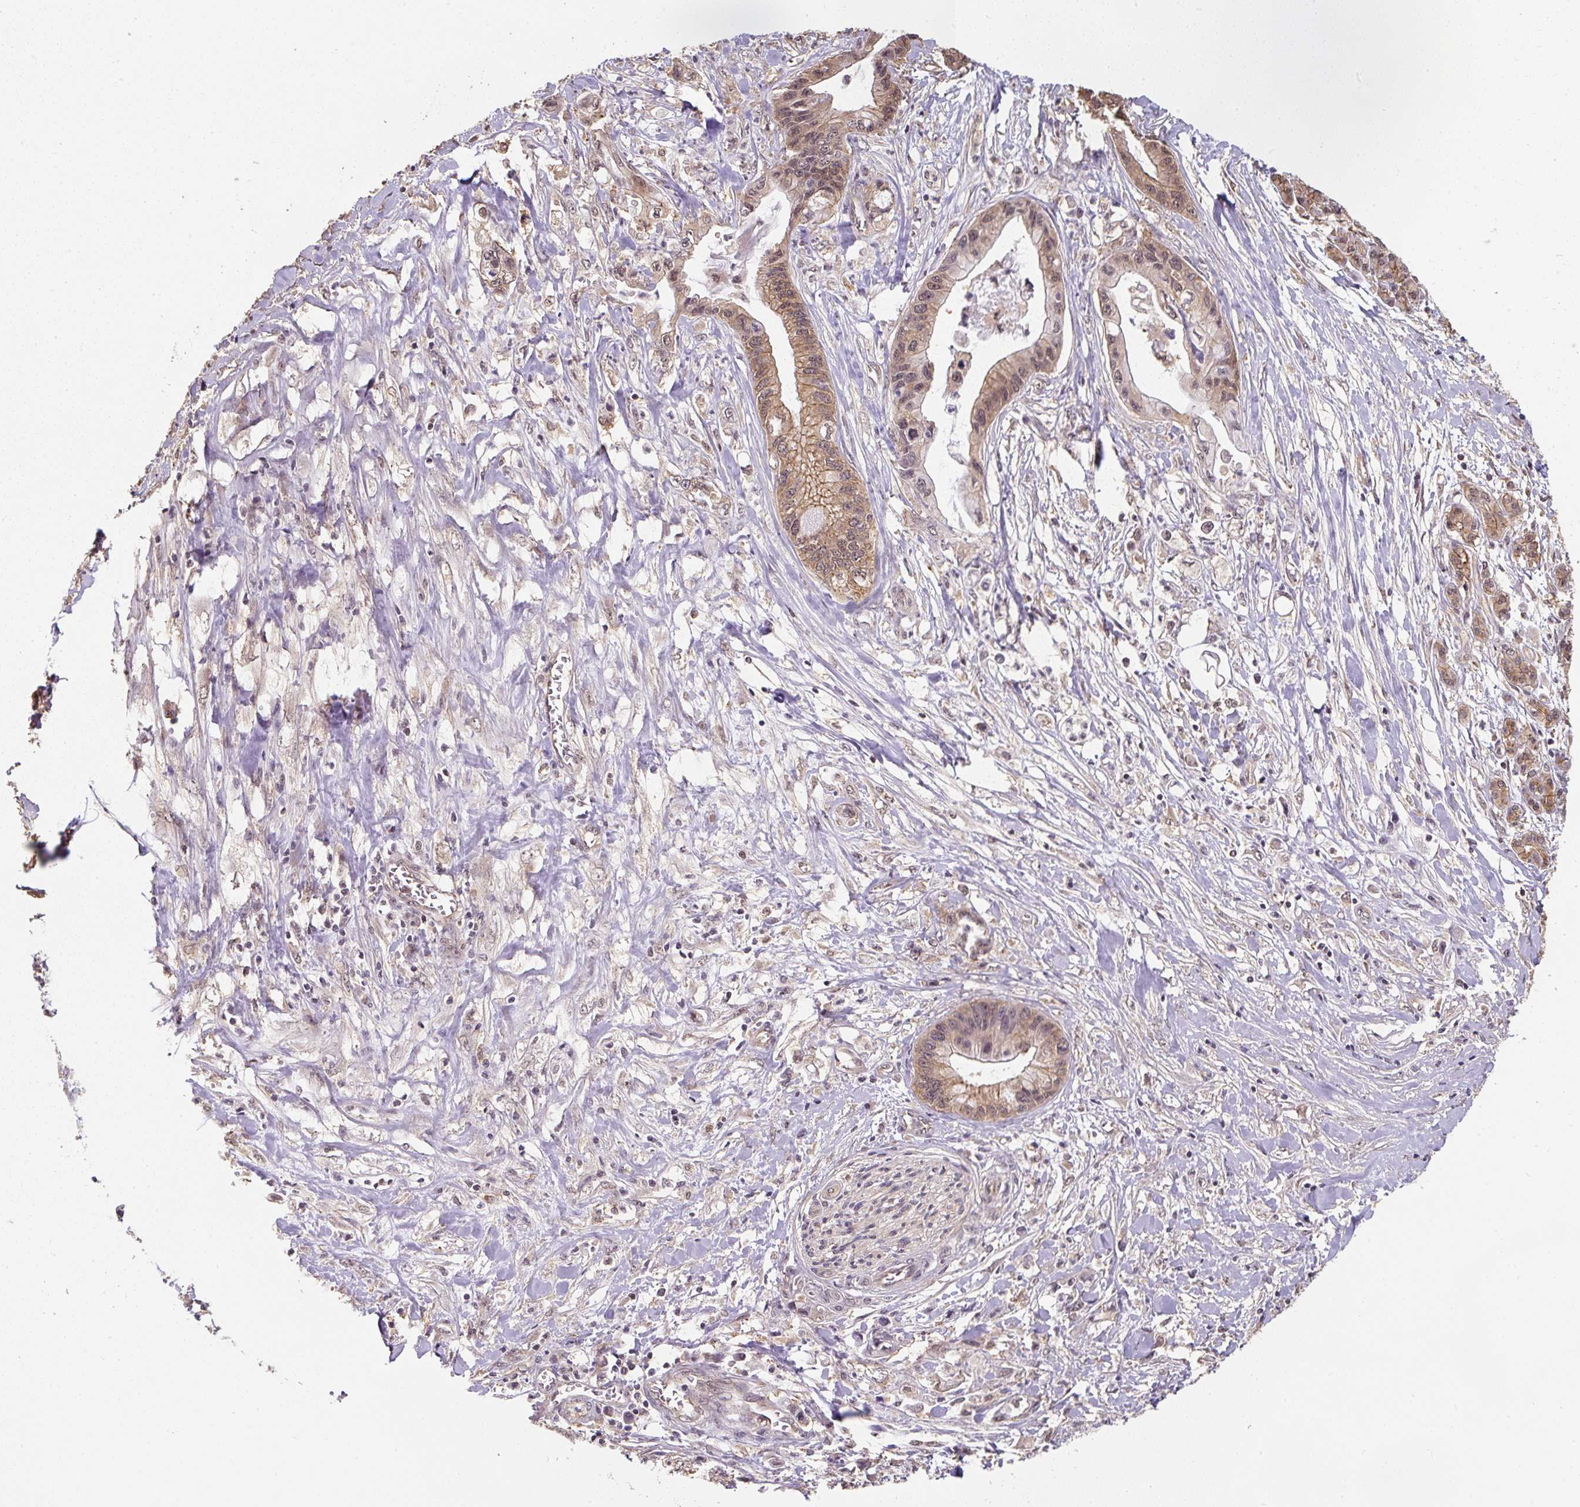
{"staining": {"intensity": "moderate", "quantity": ">75%", "location": "cytoplasmic/membranous,nuclear"}, "tissue": "pancreatic cancer", "cell_type": "Tumor cells", "image_type": "cancer", "snomed": [{"axis": "morphology", "description": "Adenocarcinoma, NOS"}, {"axis": "topography", "description": "Pancreas"}], "caption": "Tumor cells display medium levels of moderate cytoplasmic/membranous and nuclear expression in approximately >75% of cells in pancreatic cancer (adenocarcinoma).", "gene": "ST13", "patient": {"sex": "male", "age": 61}}